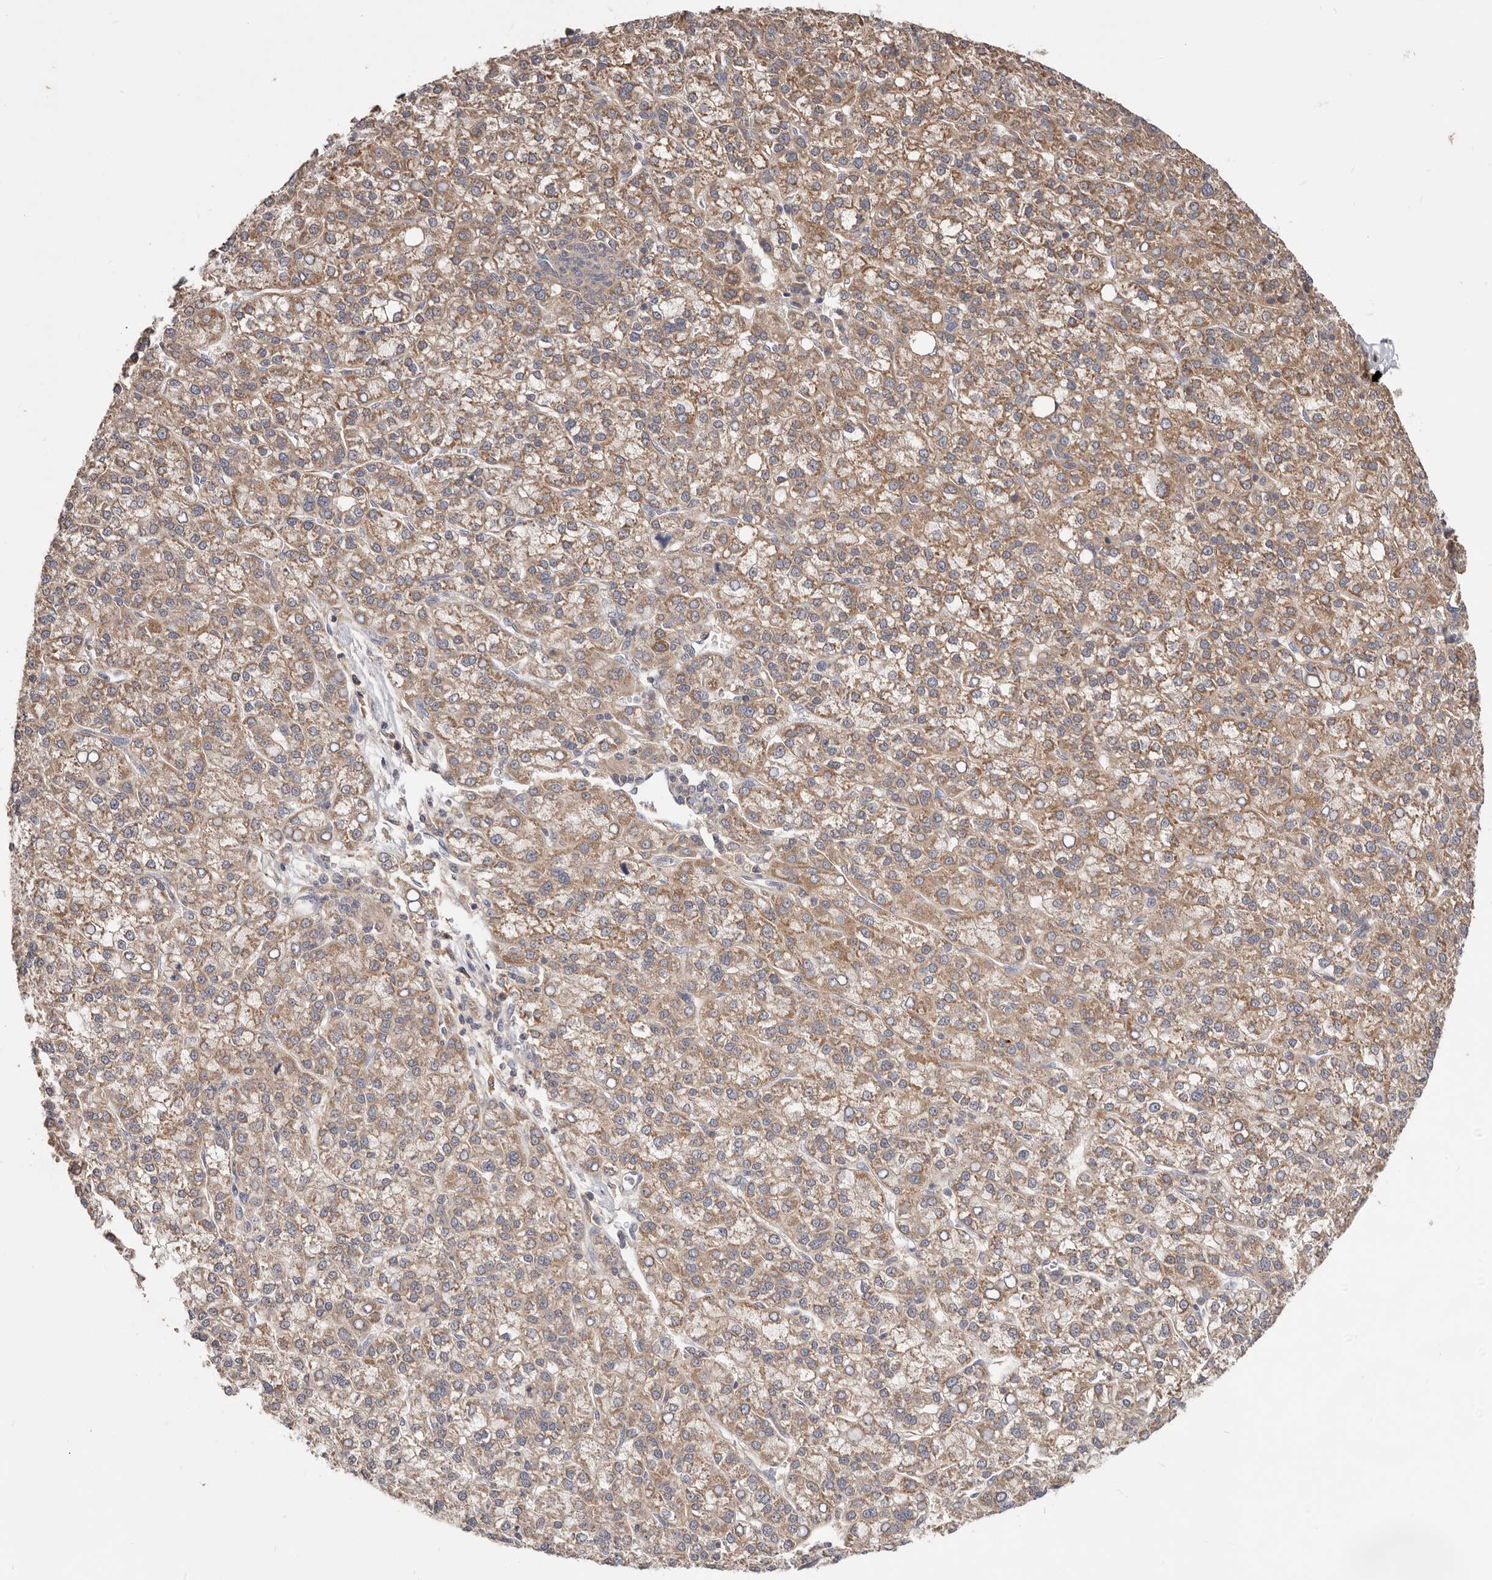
{"staining": {"intensity": "moderate", "quantity": ">75%", "location": "cytoplasmic/membranous"}, "tissue": "liver cancer", "cell_type": "Tumor cells", "image_type": "cancer", "snomed": [{"axis": "morphology", "description": "Carcinoma, Hepatocellular, NOS"}, {"axis": "topography", "description": "Liver"}], "caption": "Moderate cytoplasmic/membranous expression is appreciated in about >75% of tumor cells in liver cancer.", "gene": "LRP6", "patient": {"sex": "female", "age": 58}}